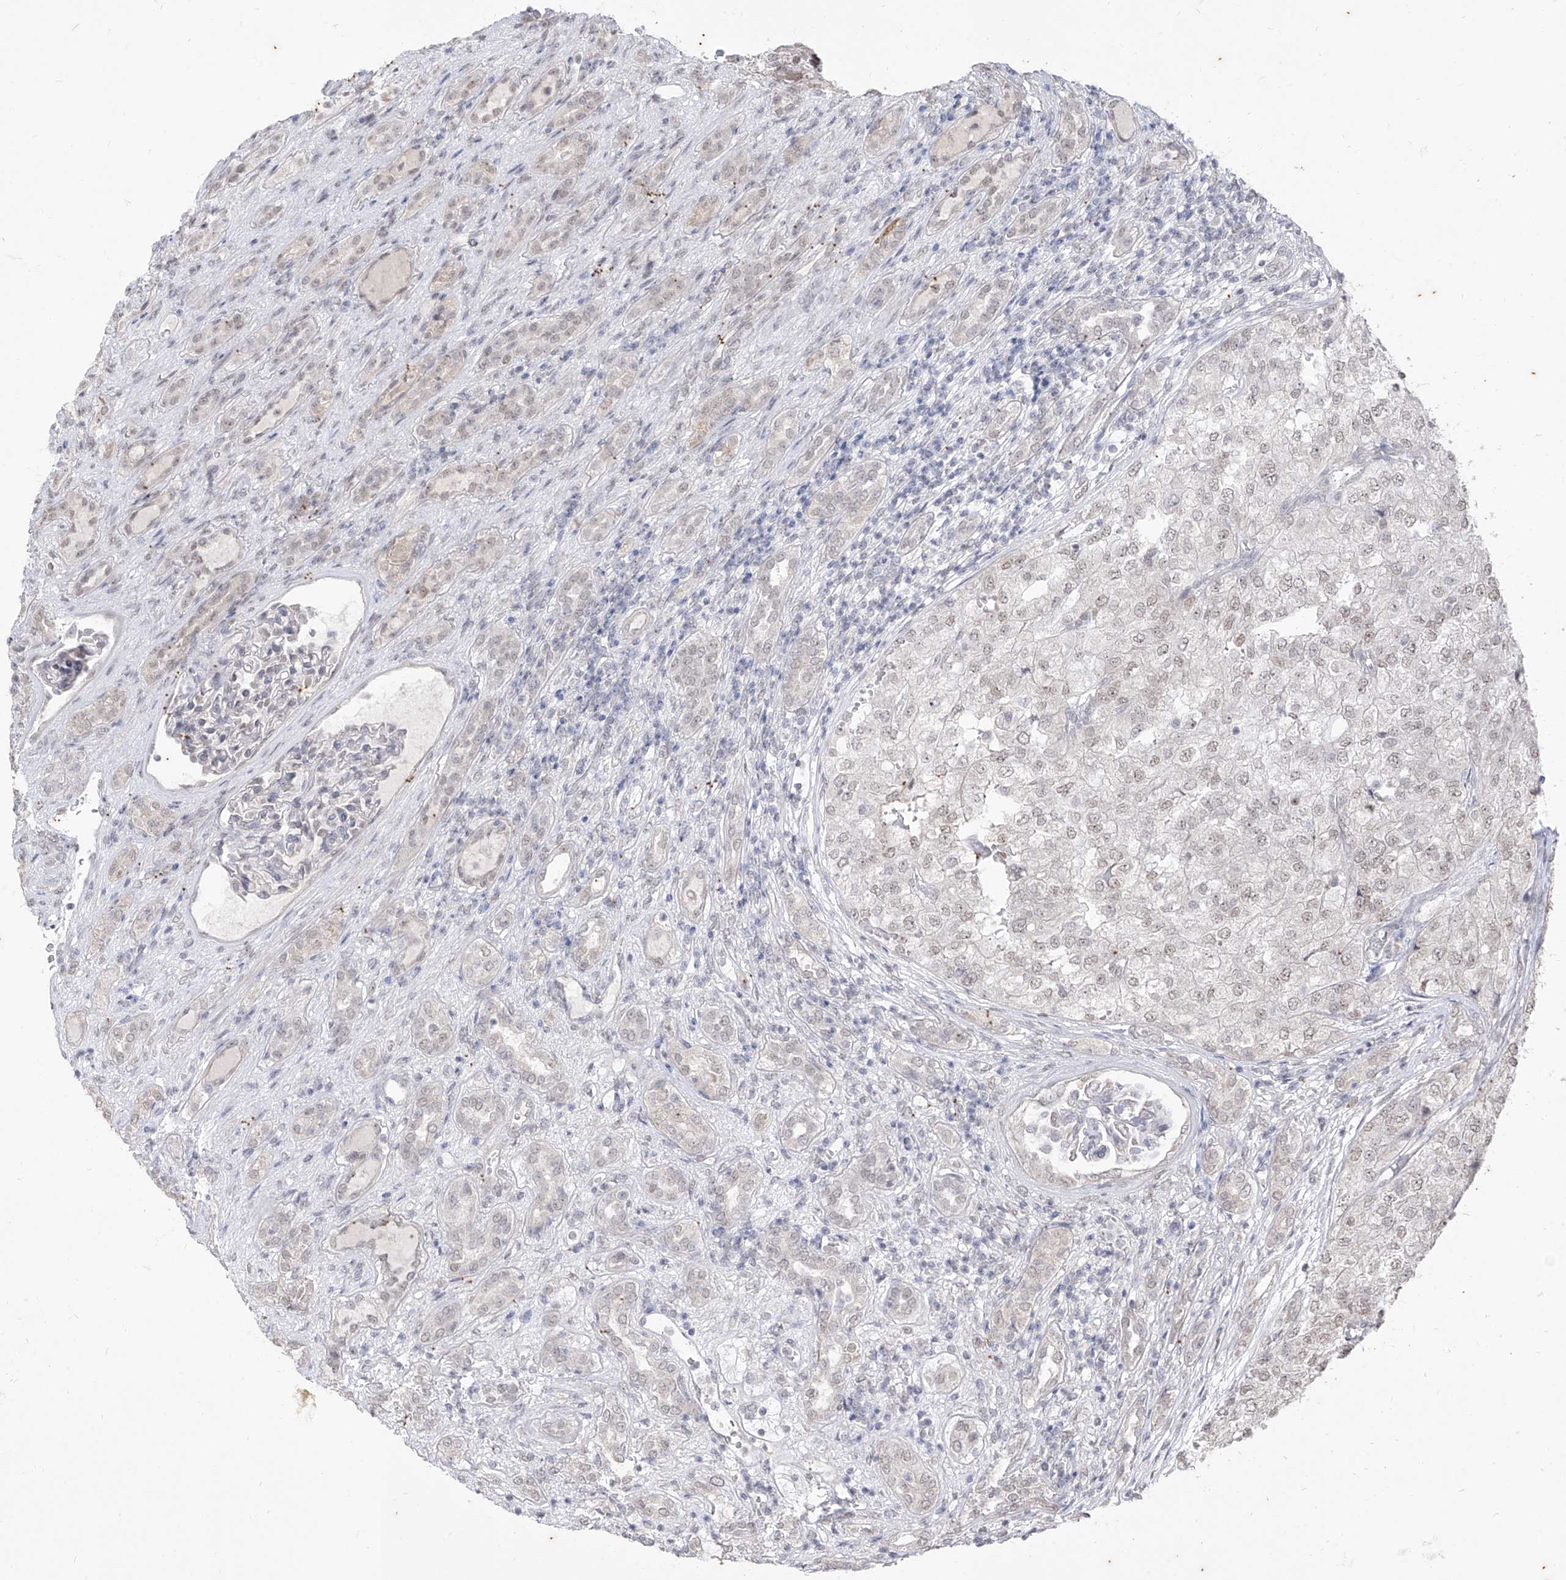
{"staining": {"intensity": "weak", "quantity": ">75%", "location": "nuclear"}, "tissue": "renal cancer", "cell_type": "Tumor cells", "image_type": "cancer", "snomed": [{"axis": "morphology", "description": "Adenocarcinoma, NOS"}, {"axis": "topography", "description": "Kidney"}], "caption": "A high-resolution histopathology image shows immunohistochemistry staining of adenocarcinoma (renal), which shows weak nuclear expression in about >75% of tumor cells.", "gene": "PHF20L1", "patient": {"sex": "female", "age": 54}}